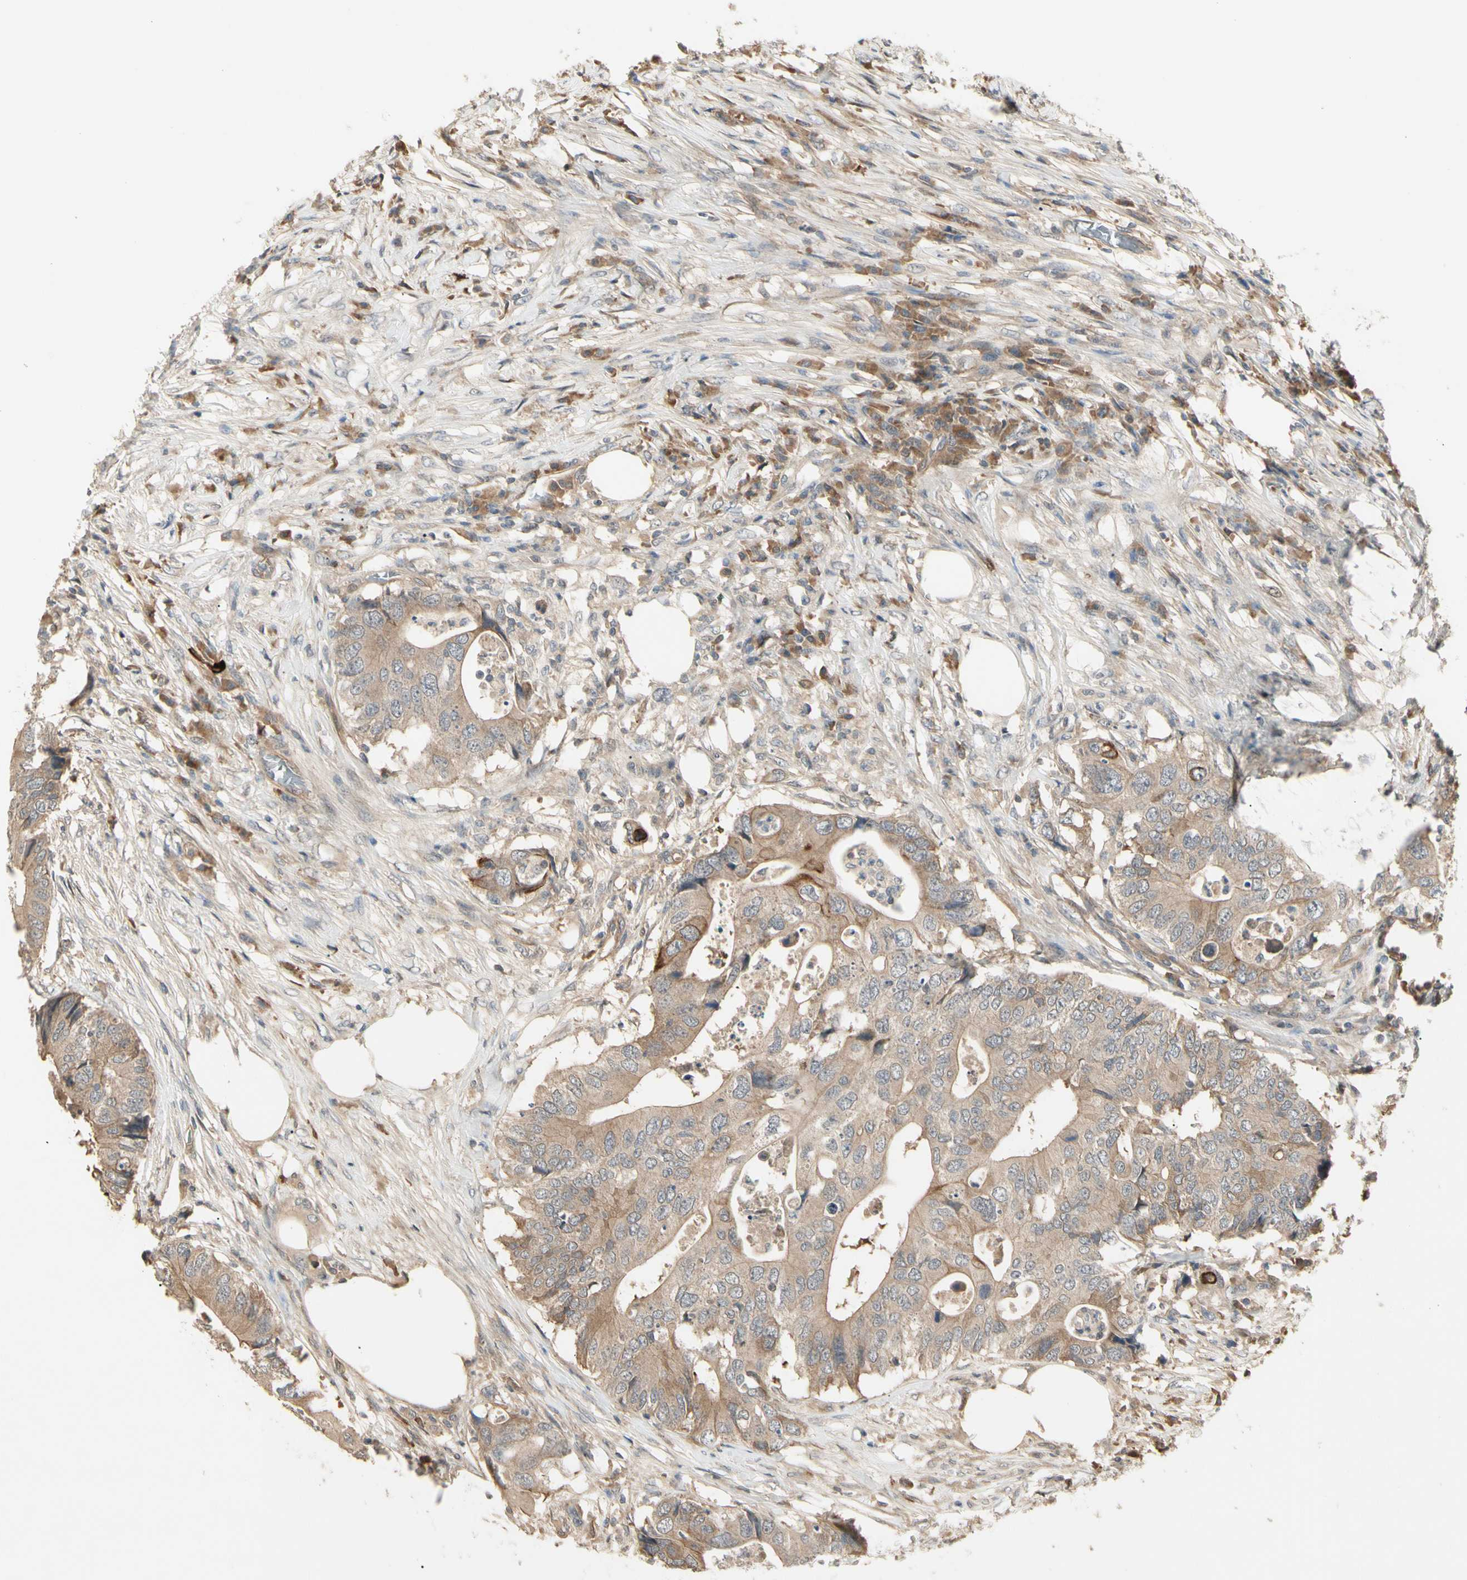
{"staining": {"intensity": "weak", "quantity": ">75%", "location": "cytoplasmic/membranous"}, "tissue": "colorectal cancer", "cell_type": "Tumor cells", "image_type": "cancer", "snomed": [{"axis": "morphology", "description": "Adenocarcinoma, NOS"}, {"axis": "topography", "description": "Colon"}], "caption": "Immunohistochemical staining of colorectal cancer (adenocarcinoma) reveals low levels of weak cytoplasmic/membranous protein positivity in approximately >75% of tumor cells.", "gene": "ATG4C", "patient": {"sex": "male", "age": 71}}